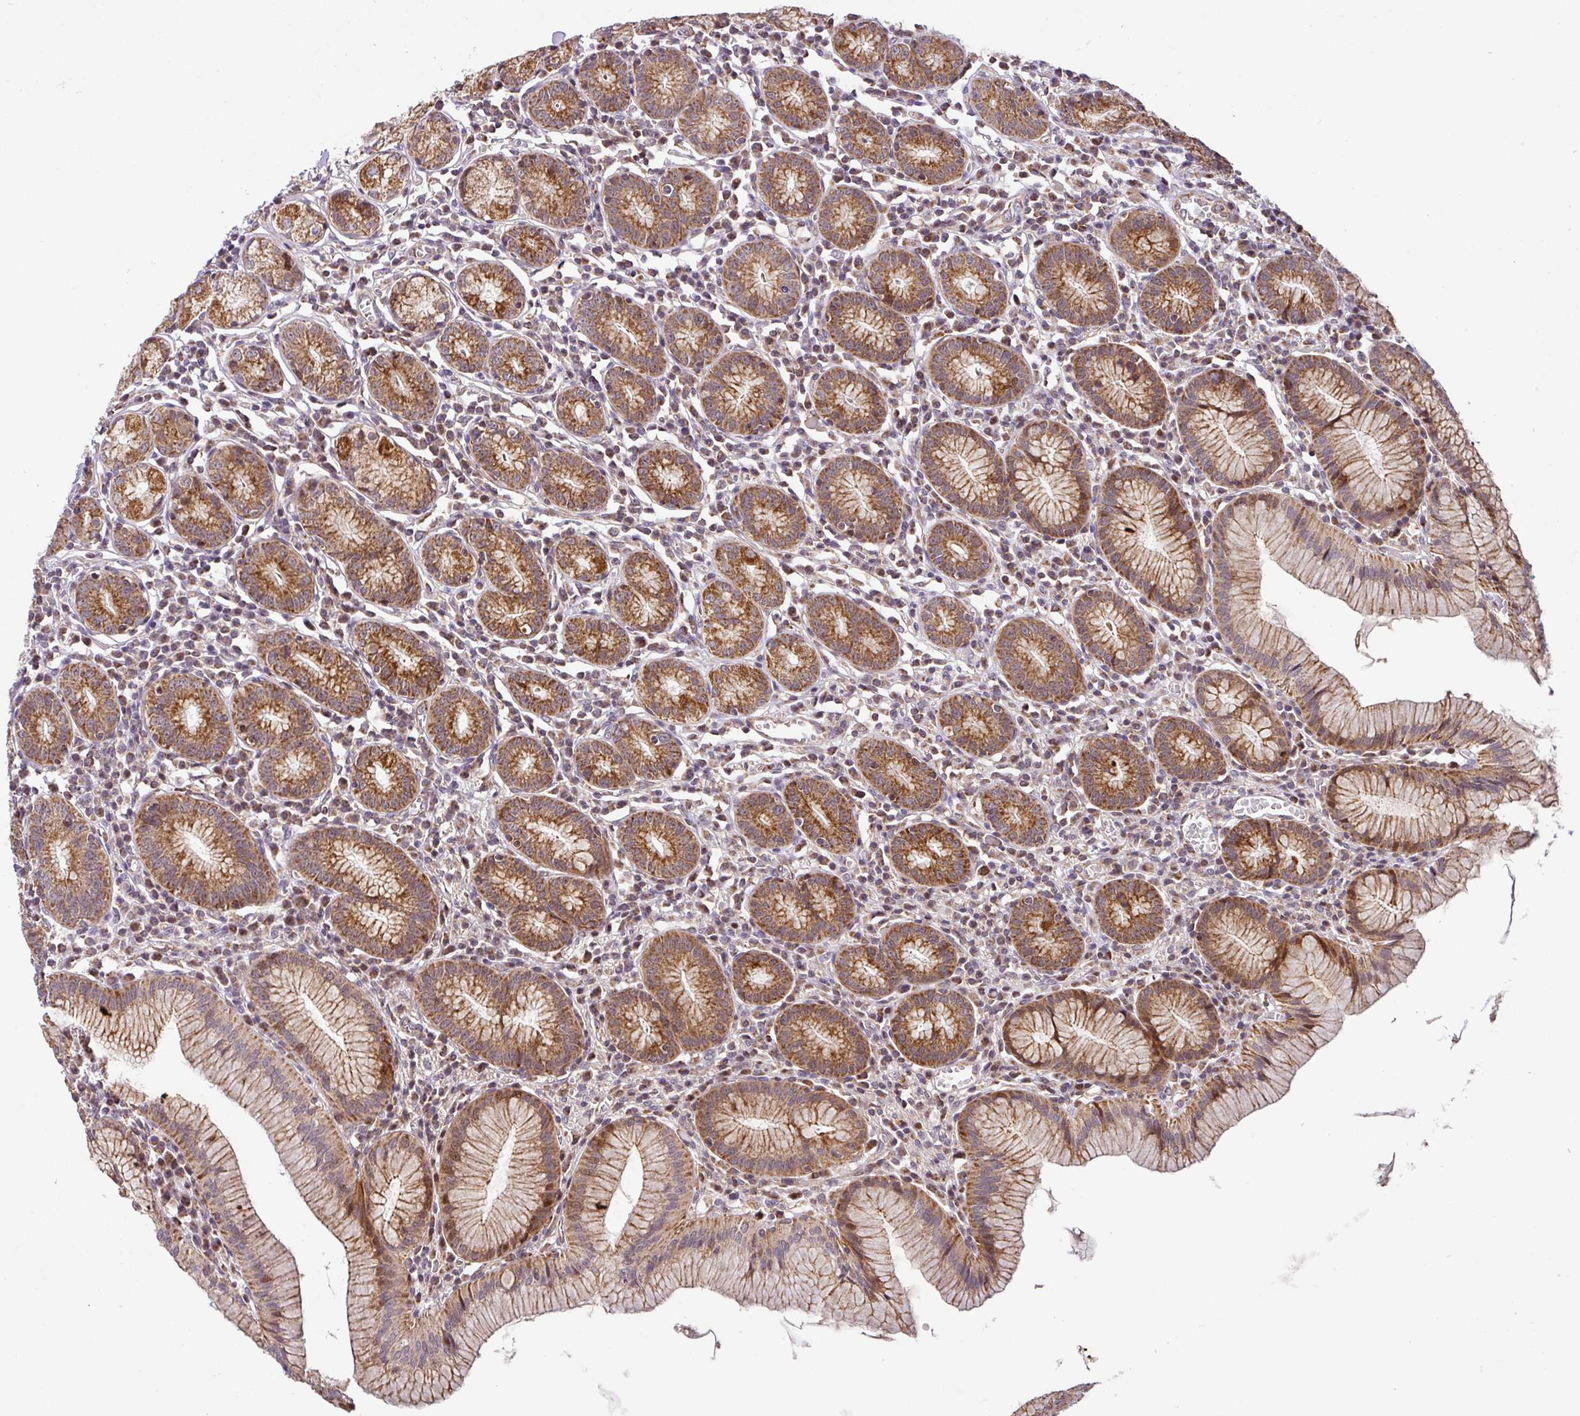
{"staining": {"intensity": "strong", "quantity": ">75%", "location": "cytoplasmic/membranous,nuclear"}, "tissue": "stomach", "cell_type": "Glandular cells", "image_type": "normal", "snomed": [{"axis": "morphology", "description": "Normal tissue, NOS"}, {"axis": "topography", "description": "Stomach"}], "caption": "High-magnification brightfield microscopy of normal stomach stained with DAB (3,3'-diaminobenzidine) (brown) and counterstained with hematoxylin (blue). glandular cells exhibit strong cytoplasmic/membranous,nuclear staining is appreciated in approximately>75% of cells. (DAB (3,3'-diaminobenzidine) IHC, brown staining for protein, blue staining for nuclei).", "gene": "ENSG00000269547", "patient": {"sex": "male", "age": 55}}